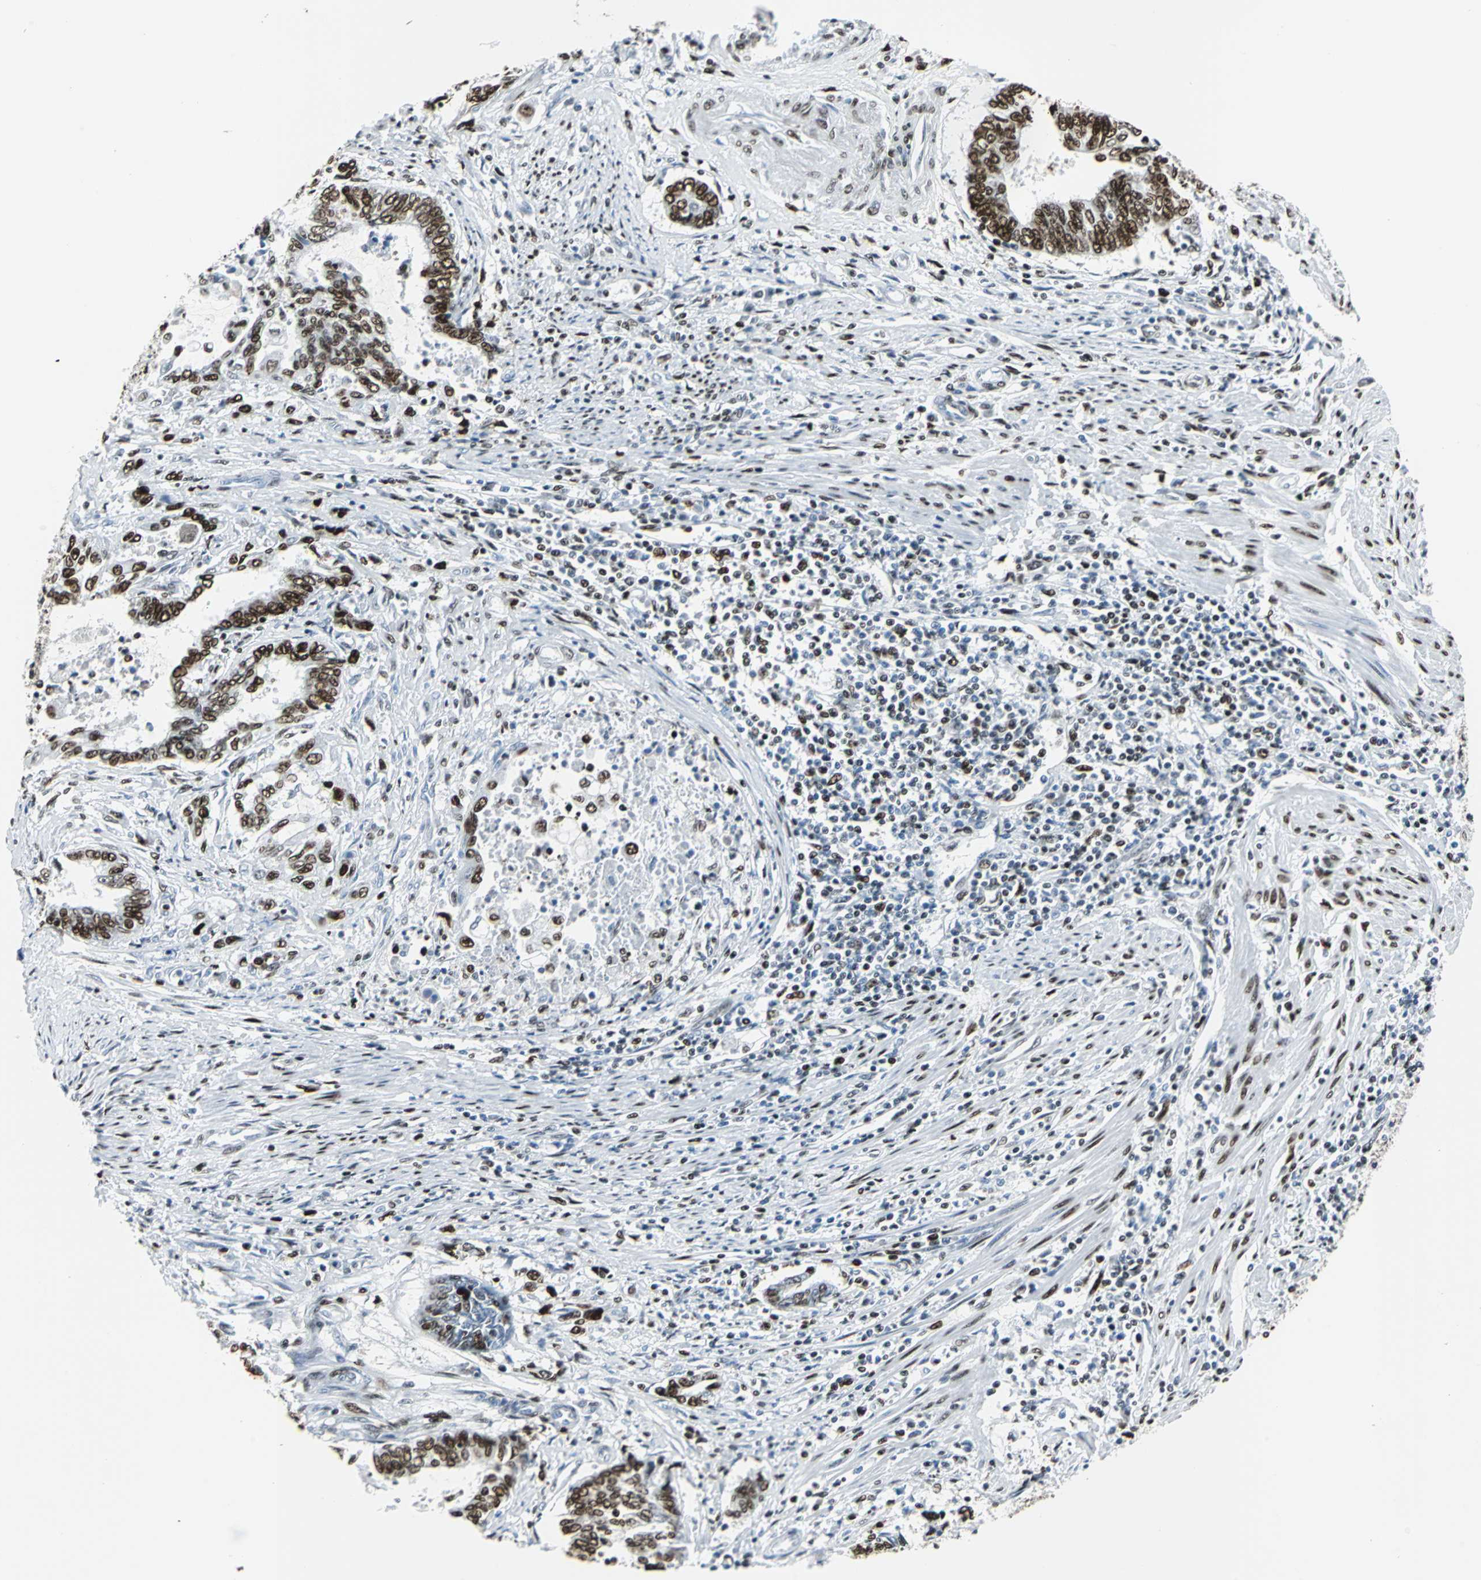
{"staining": {"intensity": "strong", "quantity": ">75%", "location": "nuclear"}, "tissue": "endometrial cancer", "cell_type": "Tumor cells", "image_type": "cancer", "snomed": [{"axis": "morphology", "description": "Adenocarcinoma, NOS"}, {"axis": "topography", "description": "Uterus"}, {"axis": "topography", "description": "Endometrium"}], "caption": "Protein staining of endometrial cancer (adenocarcinoma) tissue demonstrates strong nuclear positivity in about >75% of tumor cells.", "gene": "HDAC2", "patient": {"sex": "female", "age": 70}}